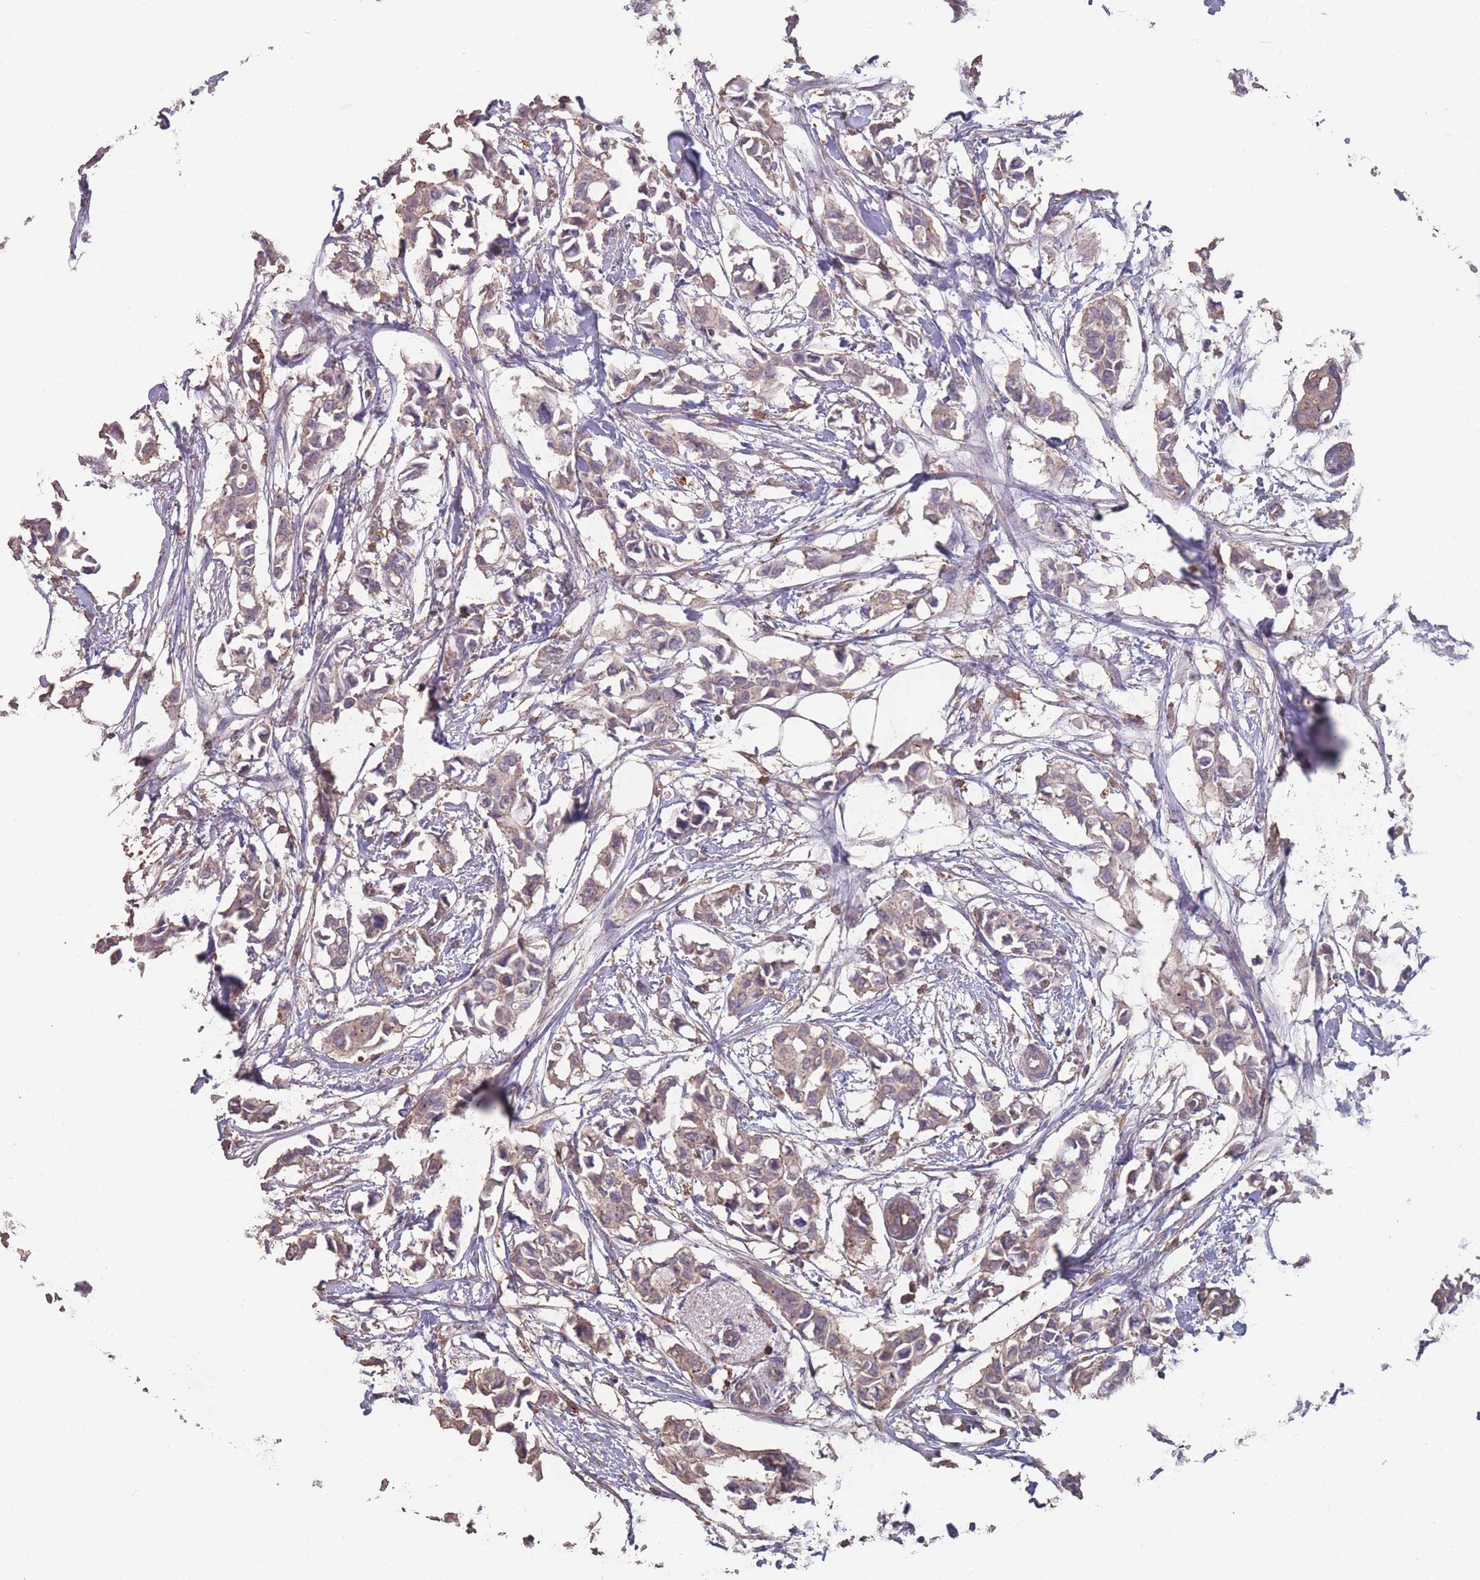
{"staining": {"intensity": "weak", "quantity": ">75%", "location": "cytoplasmic/membranous"}, "tissue": "breast cancer", "cell_type": "Tumor cells", "image_type": "cancer", "snomed": [{"axis": "morphology", "description": "Duct carcinoma"}, {"axis": "topography", "description": "Breast"}], "caption": "A brown stain highlights weak cytoplasmic/membranous positivity of a protein in human breast infiltrating ductal carcinoma tumor cells.", "gene": "CD33", "patient": {"sex": "female", "age": 41}}